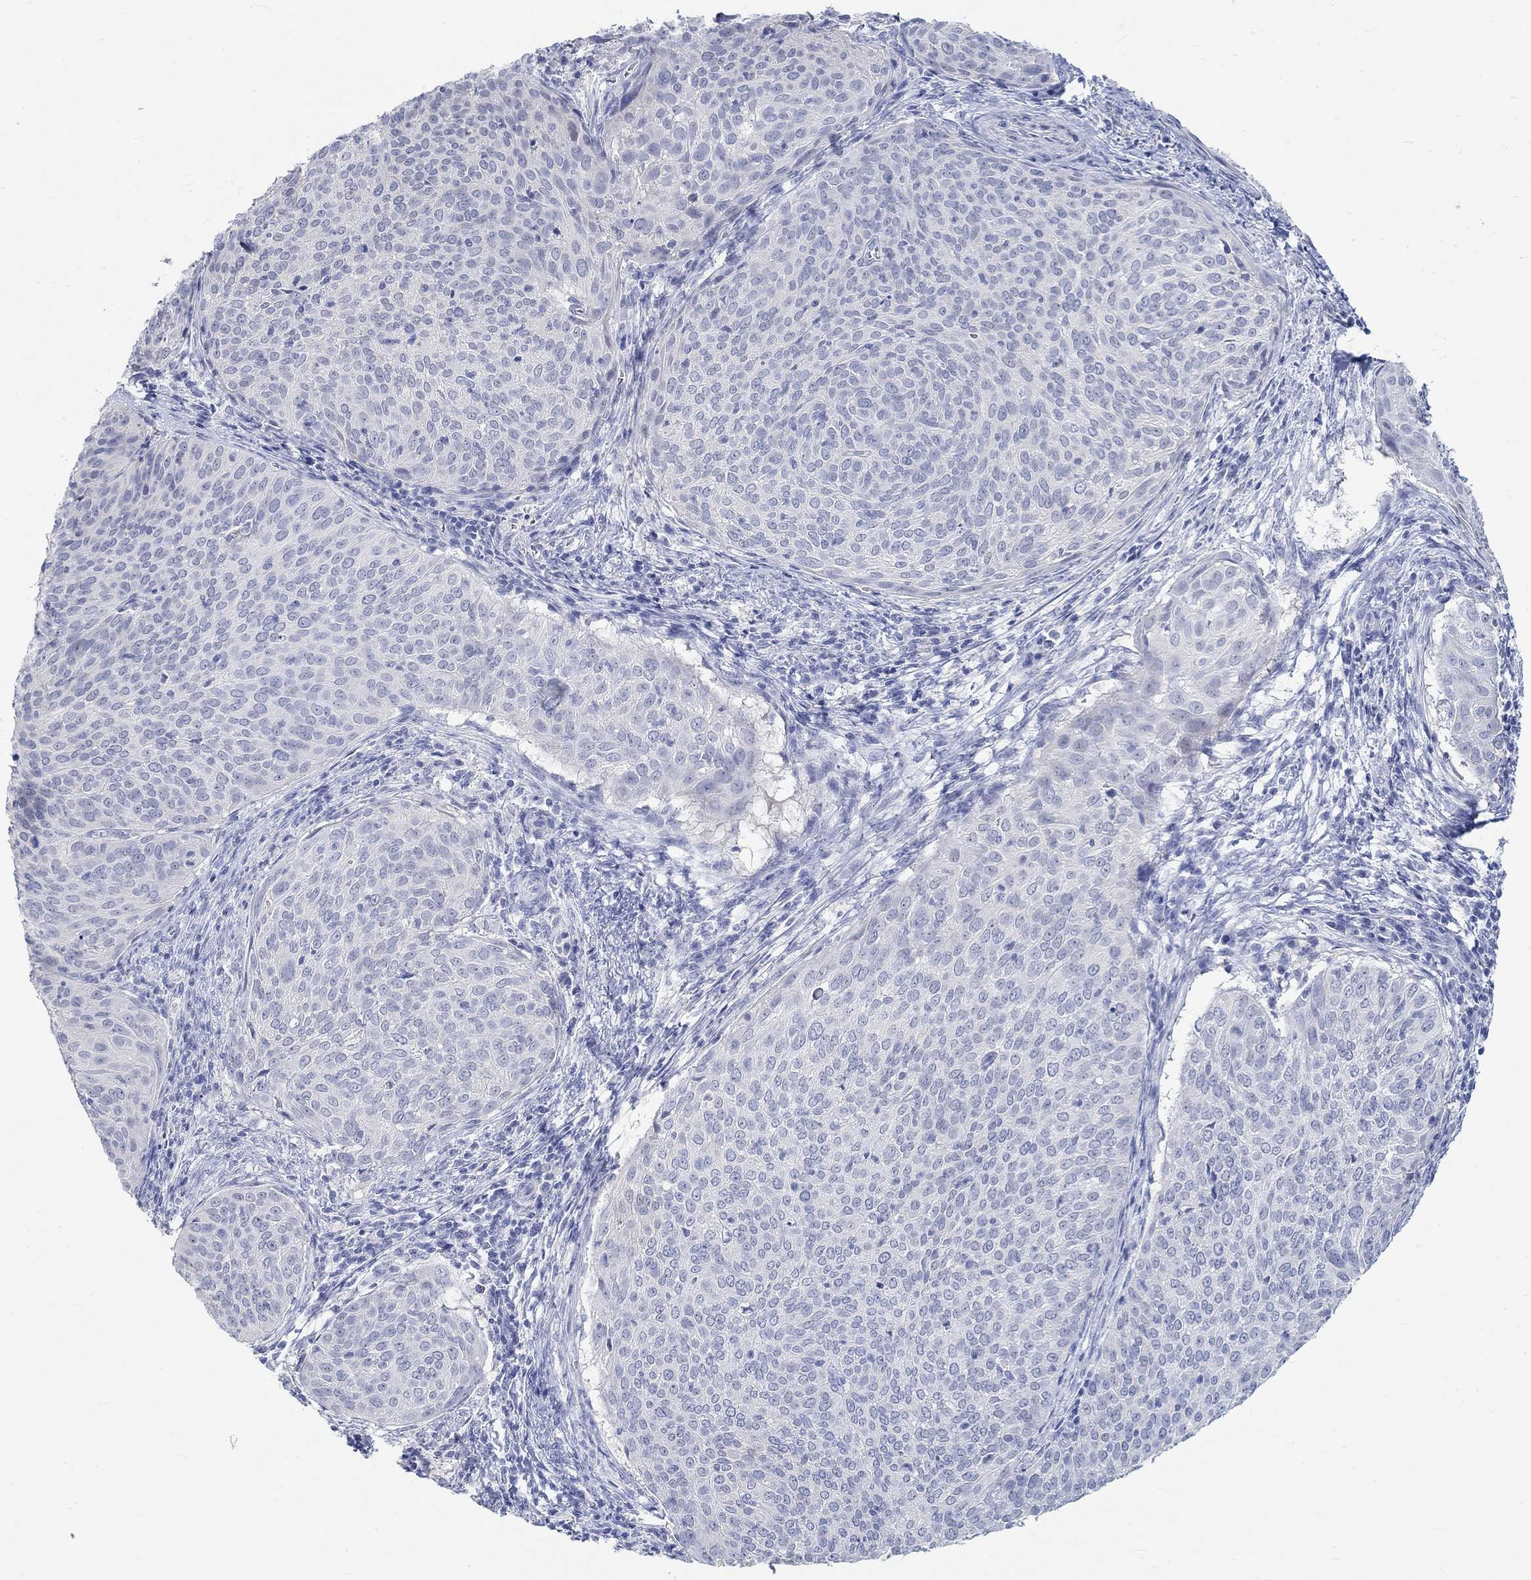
{"staining": {"intensity": "negative", "quantity": "none", "location": "none"}, "tissue": "cervical cancer", "cell_type": "Tumor cells", "image_type": "cancer", "snomed": [{"axis": "morphology", "description": "Squamous cell carcinoma, NOS"}, {"axis": "topography", "description": "Cervix"}], "caption": "Squamous cell carcinoma (cervical) stained for a protein using immunohistochemistry shows no positivity tumor cells.", "gene": "GRIA3", "patient": {"sex": "female", "age": 39}}